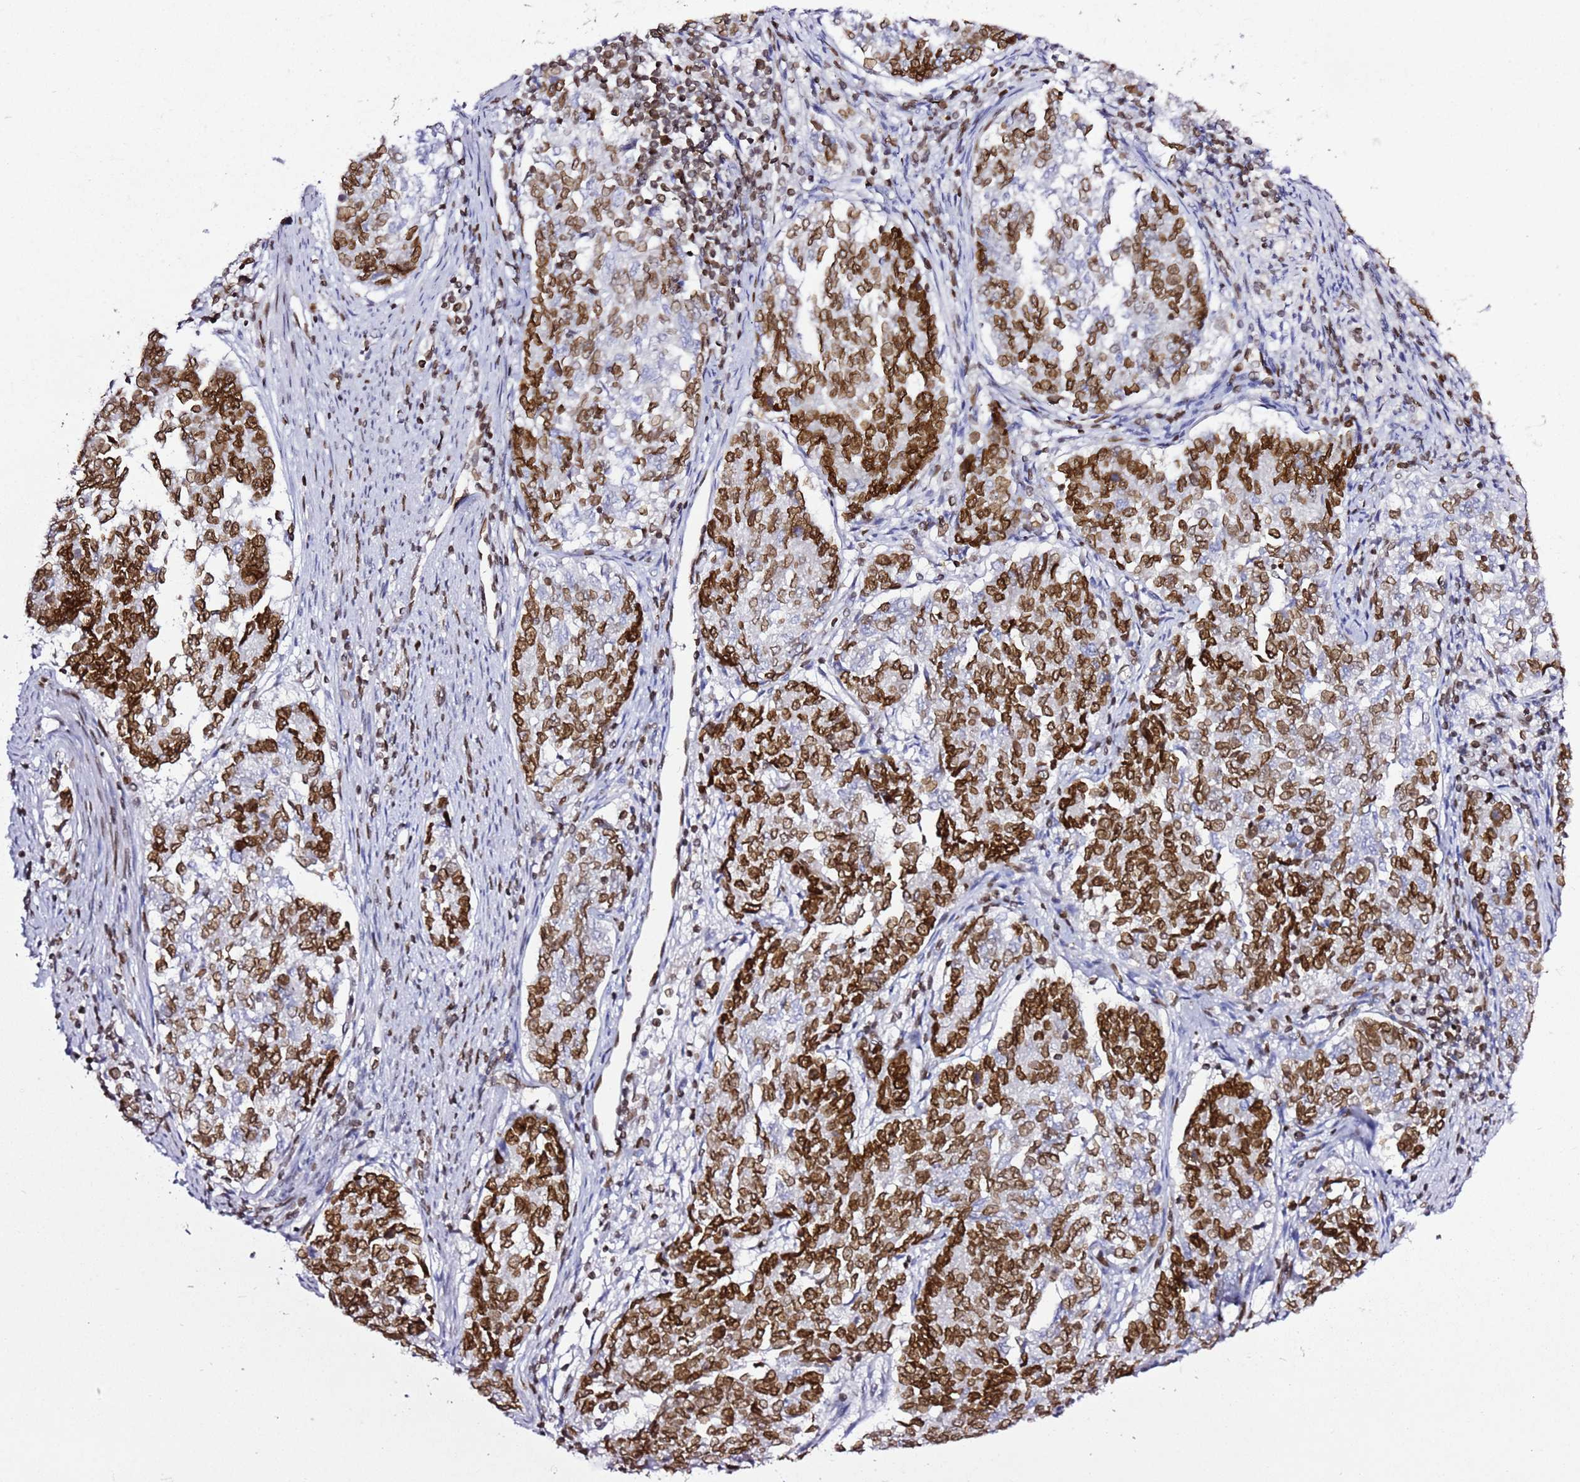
{"staining": {"intensity": "strong", "quantity": ">75%", "location": "nuclear"}, "tissue": "endometrial cancer", "cell_type": "Tumor cells", "image_type": "cancer", "snomed": [{"axis": "morphology", "description": "Adenocarcinoma, NOS"}, {"axis": "topography", "description": "Endometrium"}], "caption": "Human endometrial cancer (adenocarcinoma) stained for a protein (brown) exhibits strong nuclear positive staining in approximately >75% of tumor cells.", "gene": "POU6F1", "patient": {"sex": "female", "age": 80}}